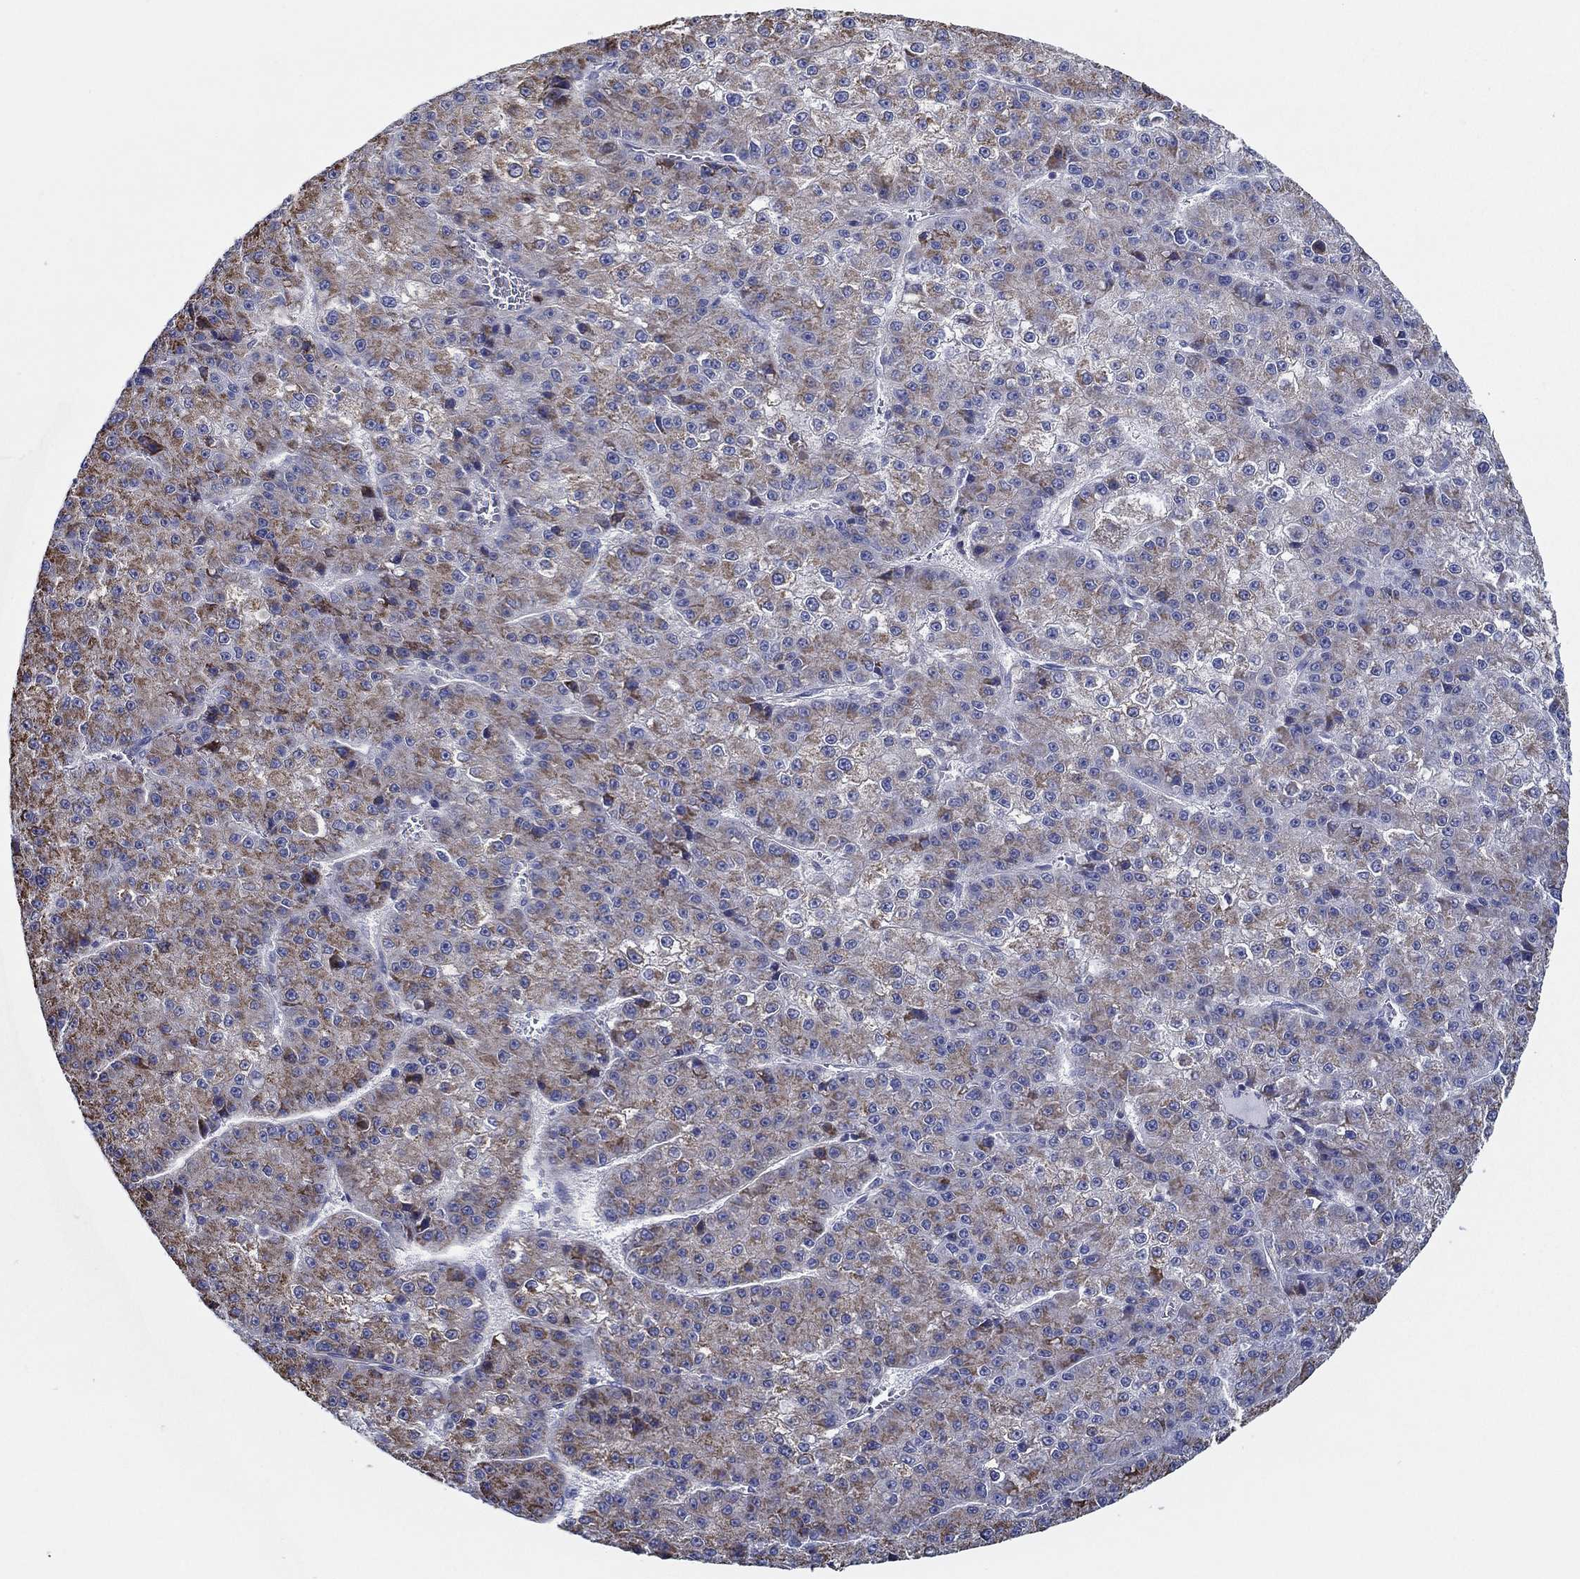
{"staining": {"intensity": "moderate", "quantity": ">75%", "location": "cytoplasmic/membranous"}, "tissue": "liver cancer", "cell_type": "Tumor cells", "image_type": "cancer", "snomed": [{"axis": "morphology", "description": "Carcinoma, Hepatocellular, NOS"}, {"axis": "topography", "description": "Liver"}], "caption": "A photomicrograph of liver cancer (hepatocellular carcinoma) stained for a protein shows moderate cytoplasmic/membranous brown staining in tumor cells. The protein of interest is stained brown, and the nuclei are stained in blue (DAB IHC with brightfield microscopy, high magnification).", "gene": "CFAP61", "patient": {"sex": "female", "age": 73}}